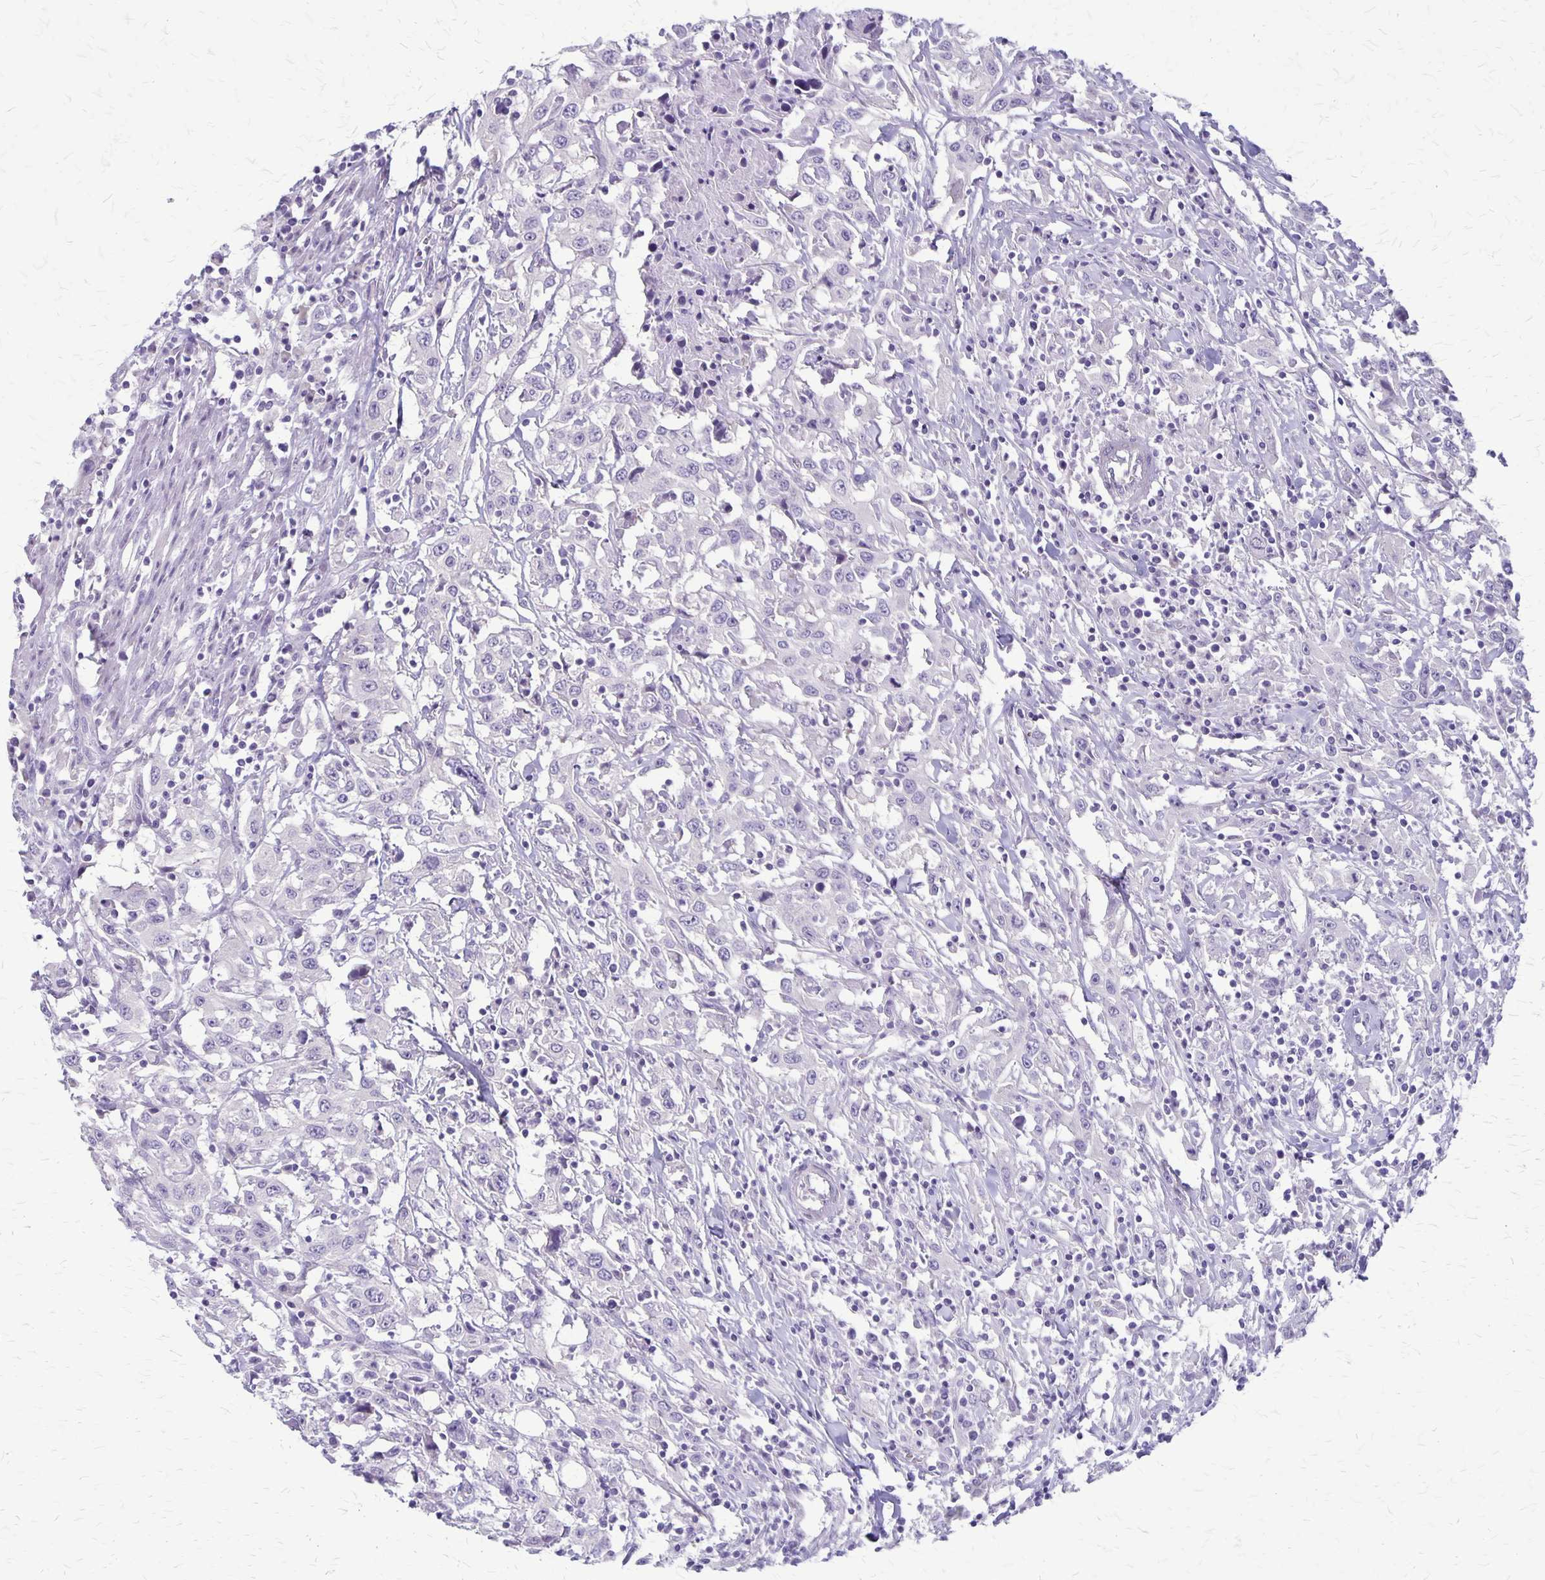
{"staining": {"intensity": "negative", "quantity": "none", "location": "none"}, "tissue": "urothelial cancer", "cell_type": "Tumor cells", "image_type": "cancer", "snomed": [{"axis": "morphology", "description": "Urothelial carcinoma, High grade"}, {"axis": "topography", "description": "Urinary bladder"}], "caption": "An image of urothelial cancer stained for a protein shows no brown staining in tumor cells. (Stains: DAB immunohistochemistry (IHC) with hematoxylin counter stain, Microscopy: brightfield microscopy at high magnification).", "gene": "PLXNB3", "patient": {"sex": "male", "age": 61}}